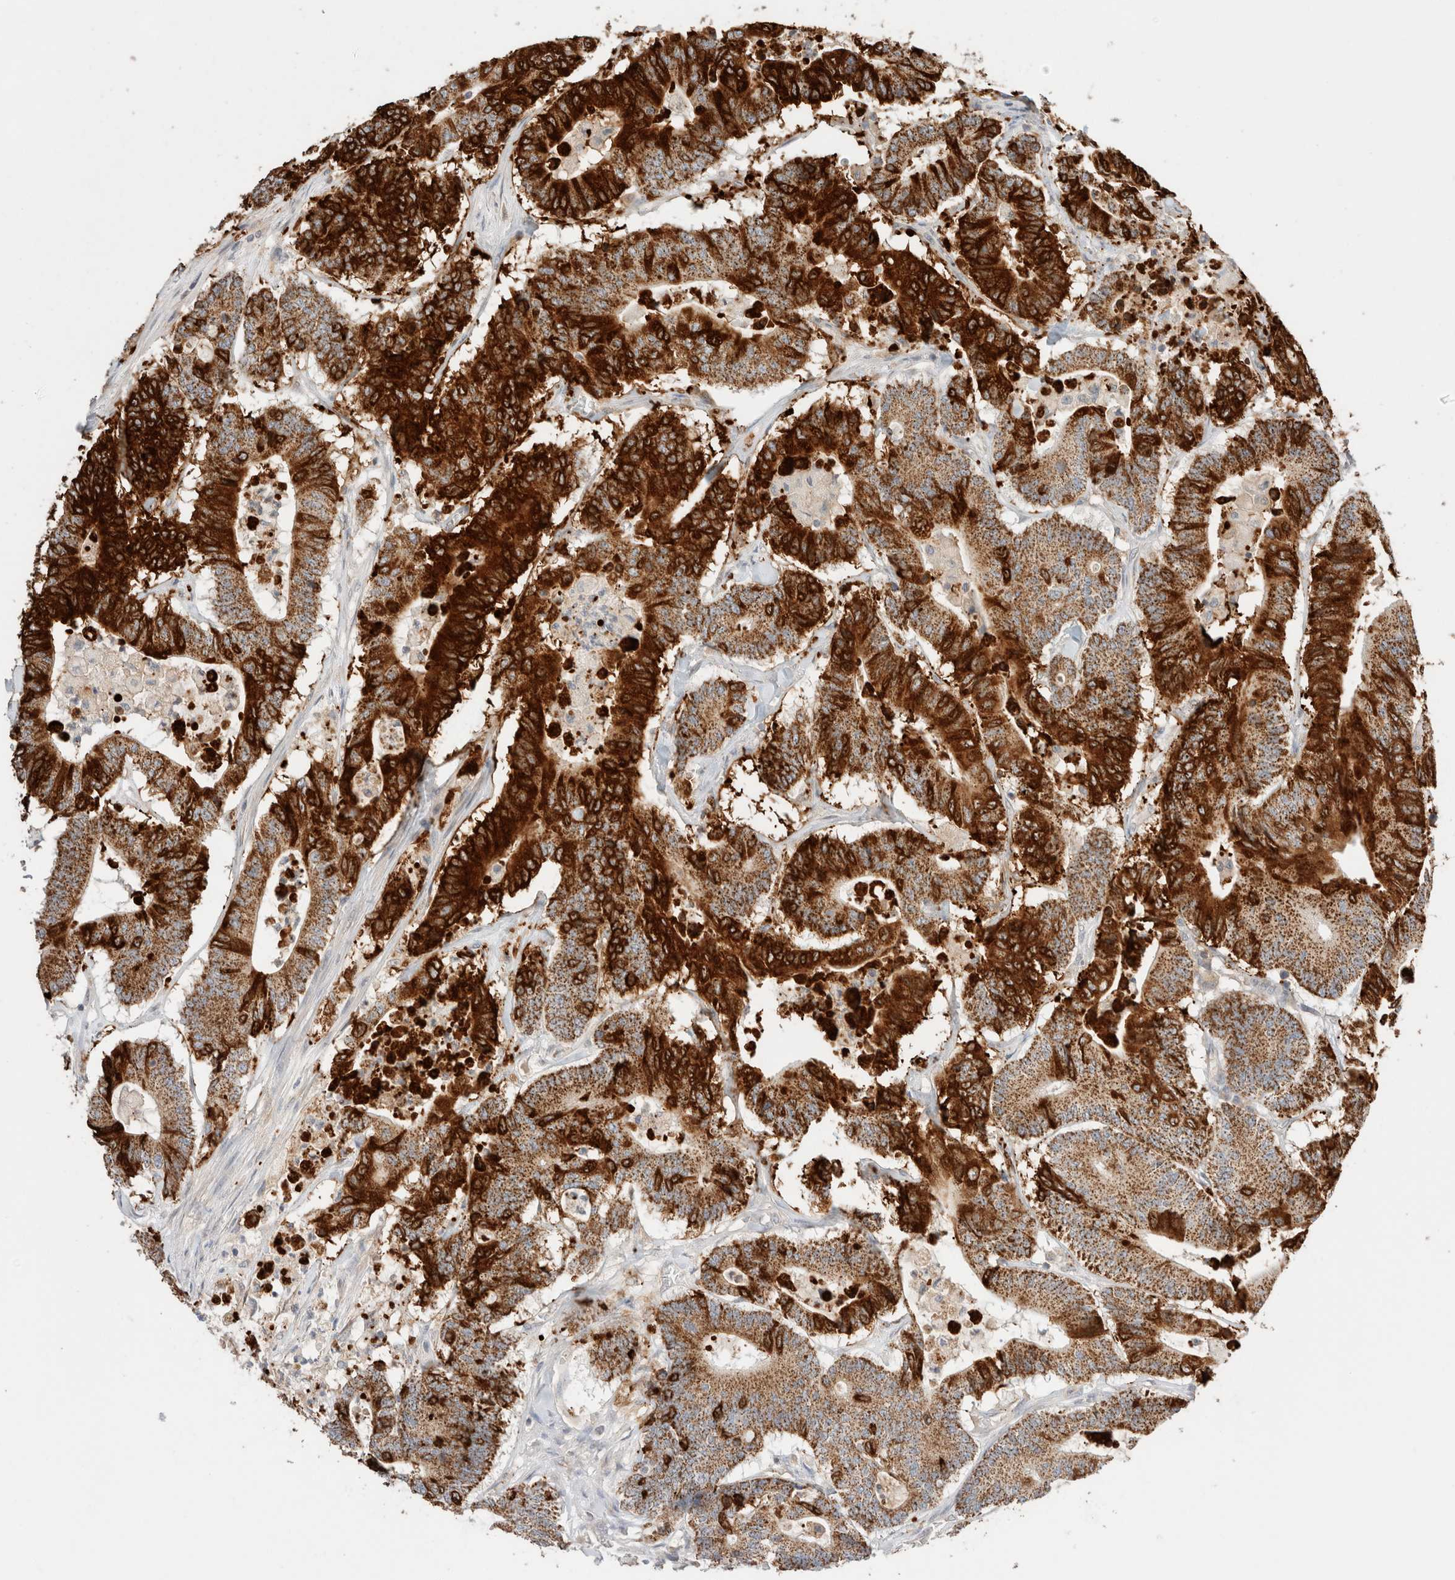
{"staining": {"intensity": "strong", "quantity": ">75%", "location": "cytoplasmic/membranous"}, "tissue": "colorectal cancer", "cell_type": "Tumor cells", "image_type": "cancer", "snomed": [{"axis": "morphology", "description": "Adenocarcinoma, NOS"}, {"axis": "topography", "description": "Colon"}], "caption": "Immunohistochemistry (IHC) photomicrograph of colorectal adenocarcinoma stained for a protein (brown), which demonstrates high levels of strong cytoplasmic/membranous expression in about >75% of tumor cells.", "gene": "TRIM41", "patient": {"sex": "female", "age": 84}}